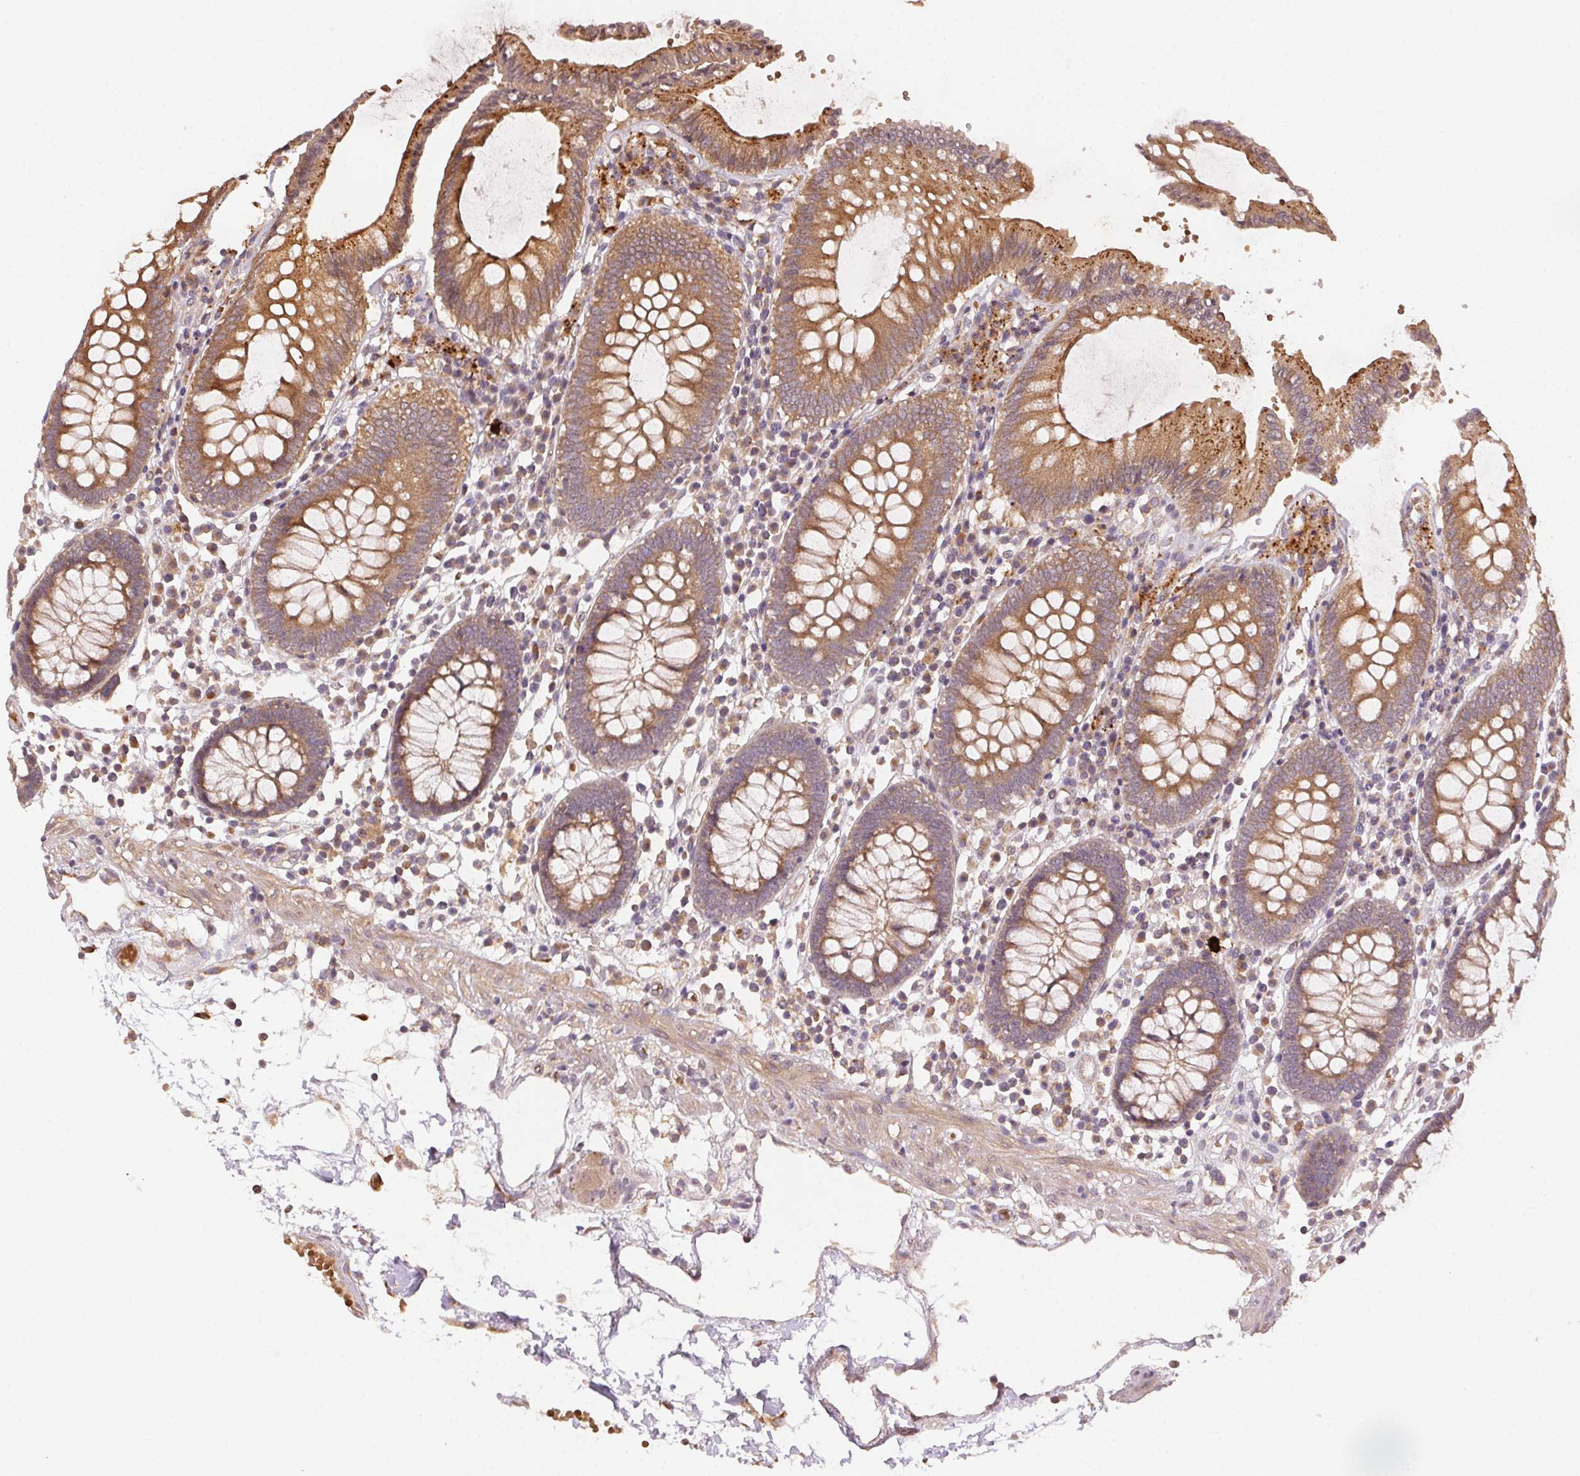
{"staining": {"intensity": "moderate", "quantity": ">75%", "location": "cytoplasmic/membranous"}, "tissue": "colon", "cell_type": "Endothelial cells", "image_type": "normal", "snomed": [{"axis": "morphology", "description": "Normal tissue, NOS"}, {"axis": "morphology", "description": "Adenocarcinoma, NOS"}, {"axis": "topography", "description": "Colon"}], "caption": "About >75% of endothelial cells in benign human colon reveal moderate cytoplasmic/membranous protein expression as visualized by brown immunohistochemical staining.", "gene": "KLHL15", "patient": {"sex": "male", "age": 83}}